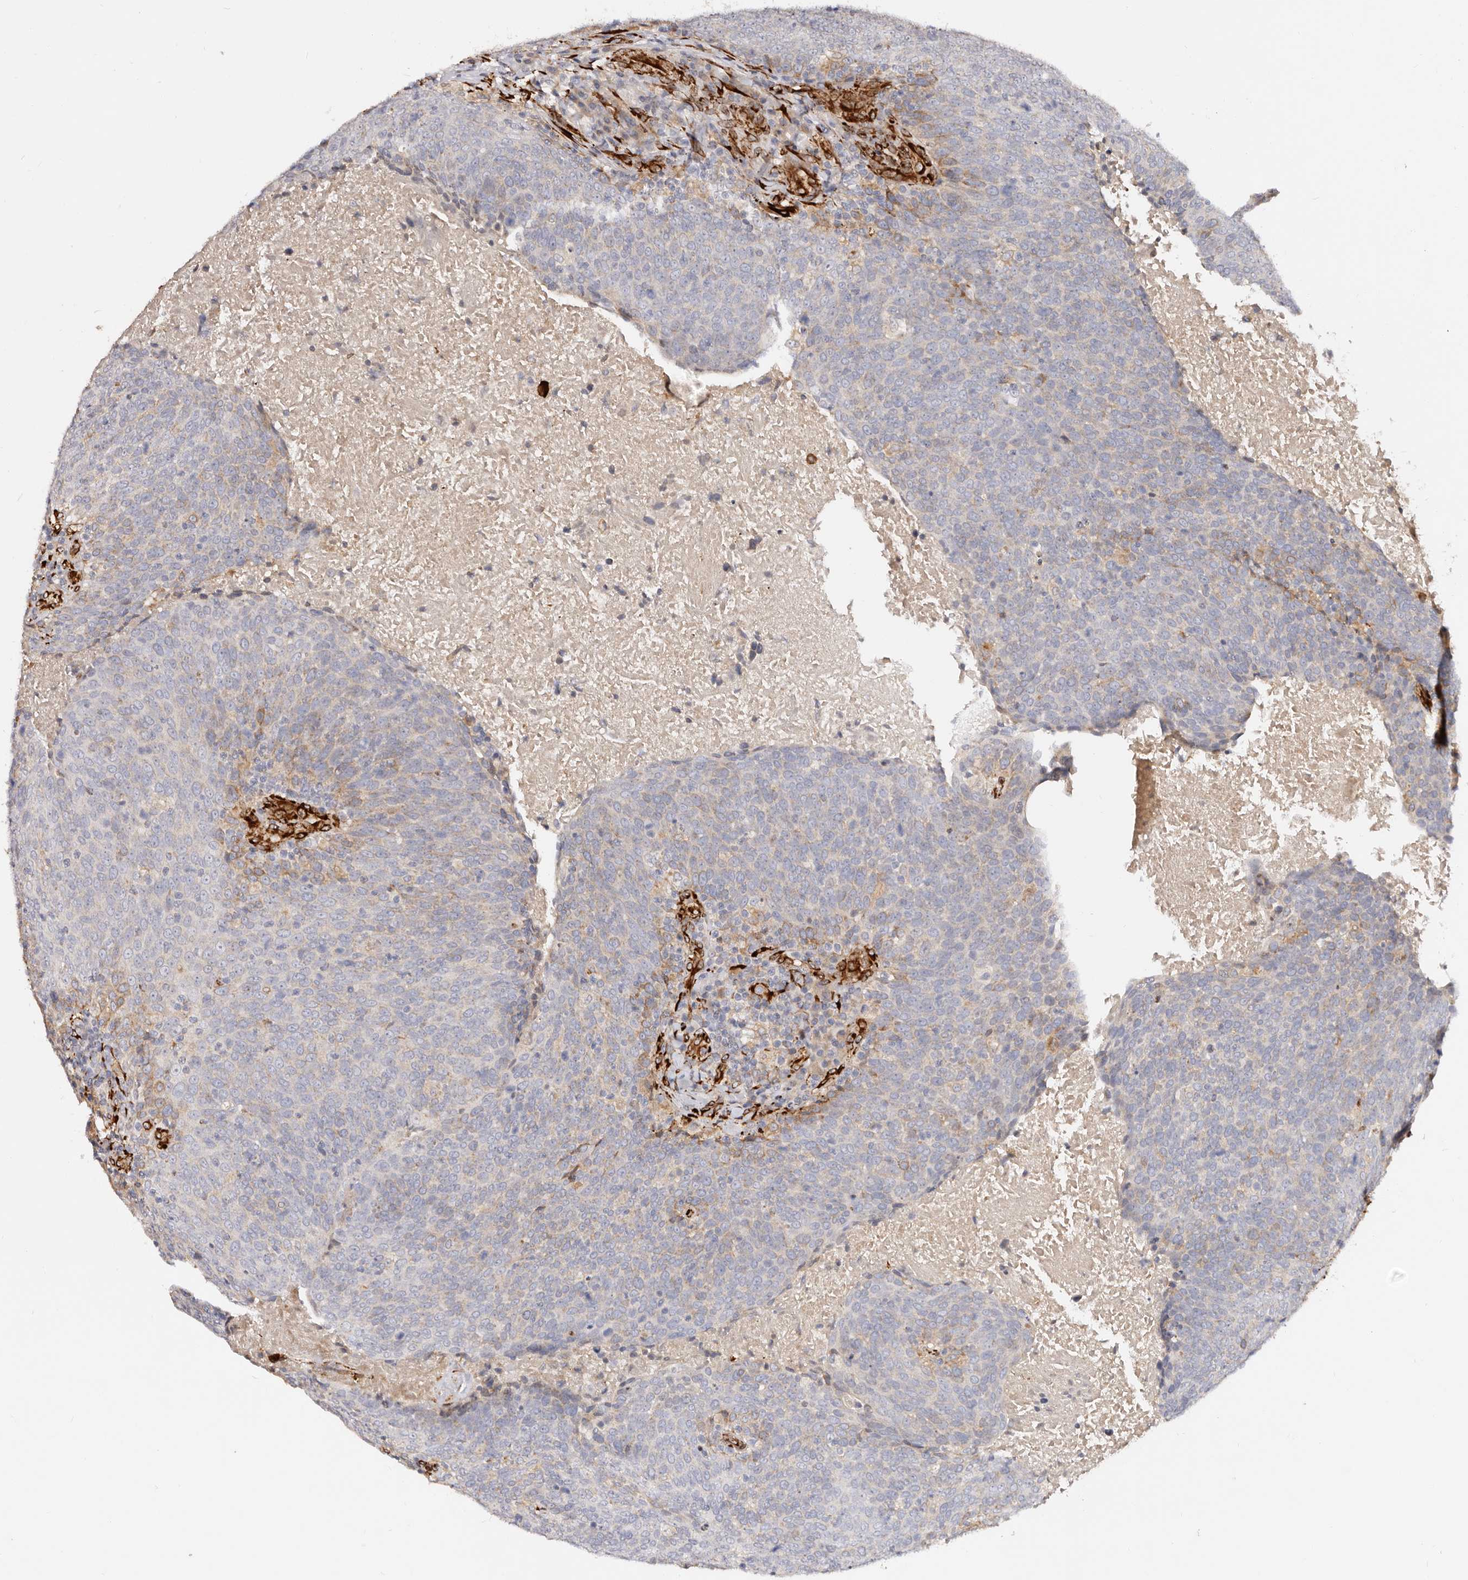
{"staining": {"intensity": "moderate", "quantity": "<25%", "location": "cytoplasmic/membranous"}, "tissue": "head and neck cancer", "cell_type": "Tumor cells", "image_type": "cancer", "snomed": [{"axis": "morphology", "description": "Squamous cell carcinoma, NOS"}, {"axis": "morphology", "description": "Squamous cell carcinoma, metastatic, NOS"}, {"axis": "topography", "description": "Lymph node"}, {"axis": "topography", "description": "Head-Neck"}], "caption": "Head and neck squamous cell carcinoma was stained to show a protein in brown. There is low levels of moderate cytoplasmic/membranous positivity in approximately <25% of tumor cells. (DAB = brown stain, brightfield microscopy at high magnification).", "gene": "SERPINH1", "patient": {"sex": "male", "age": 62}}